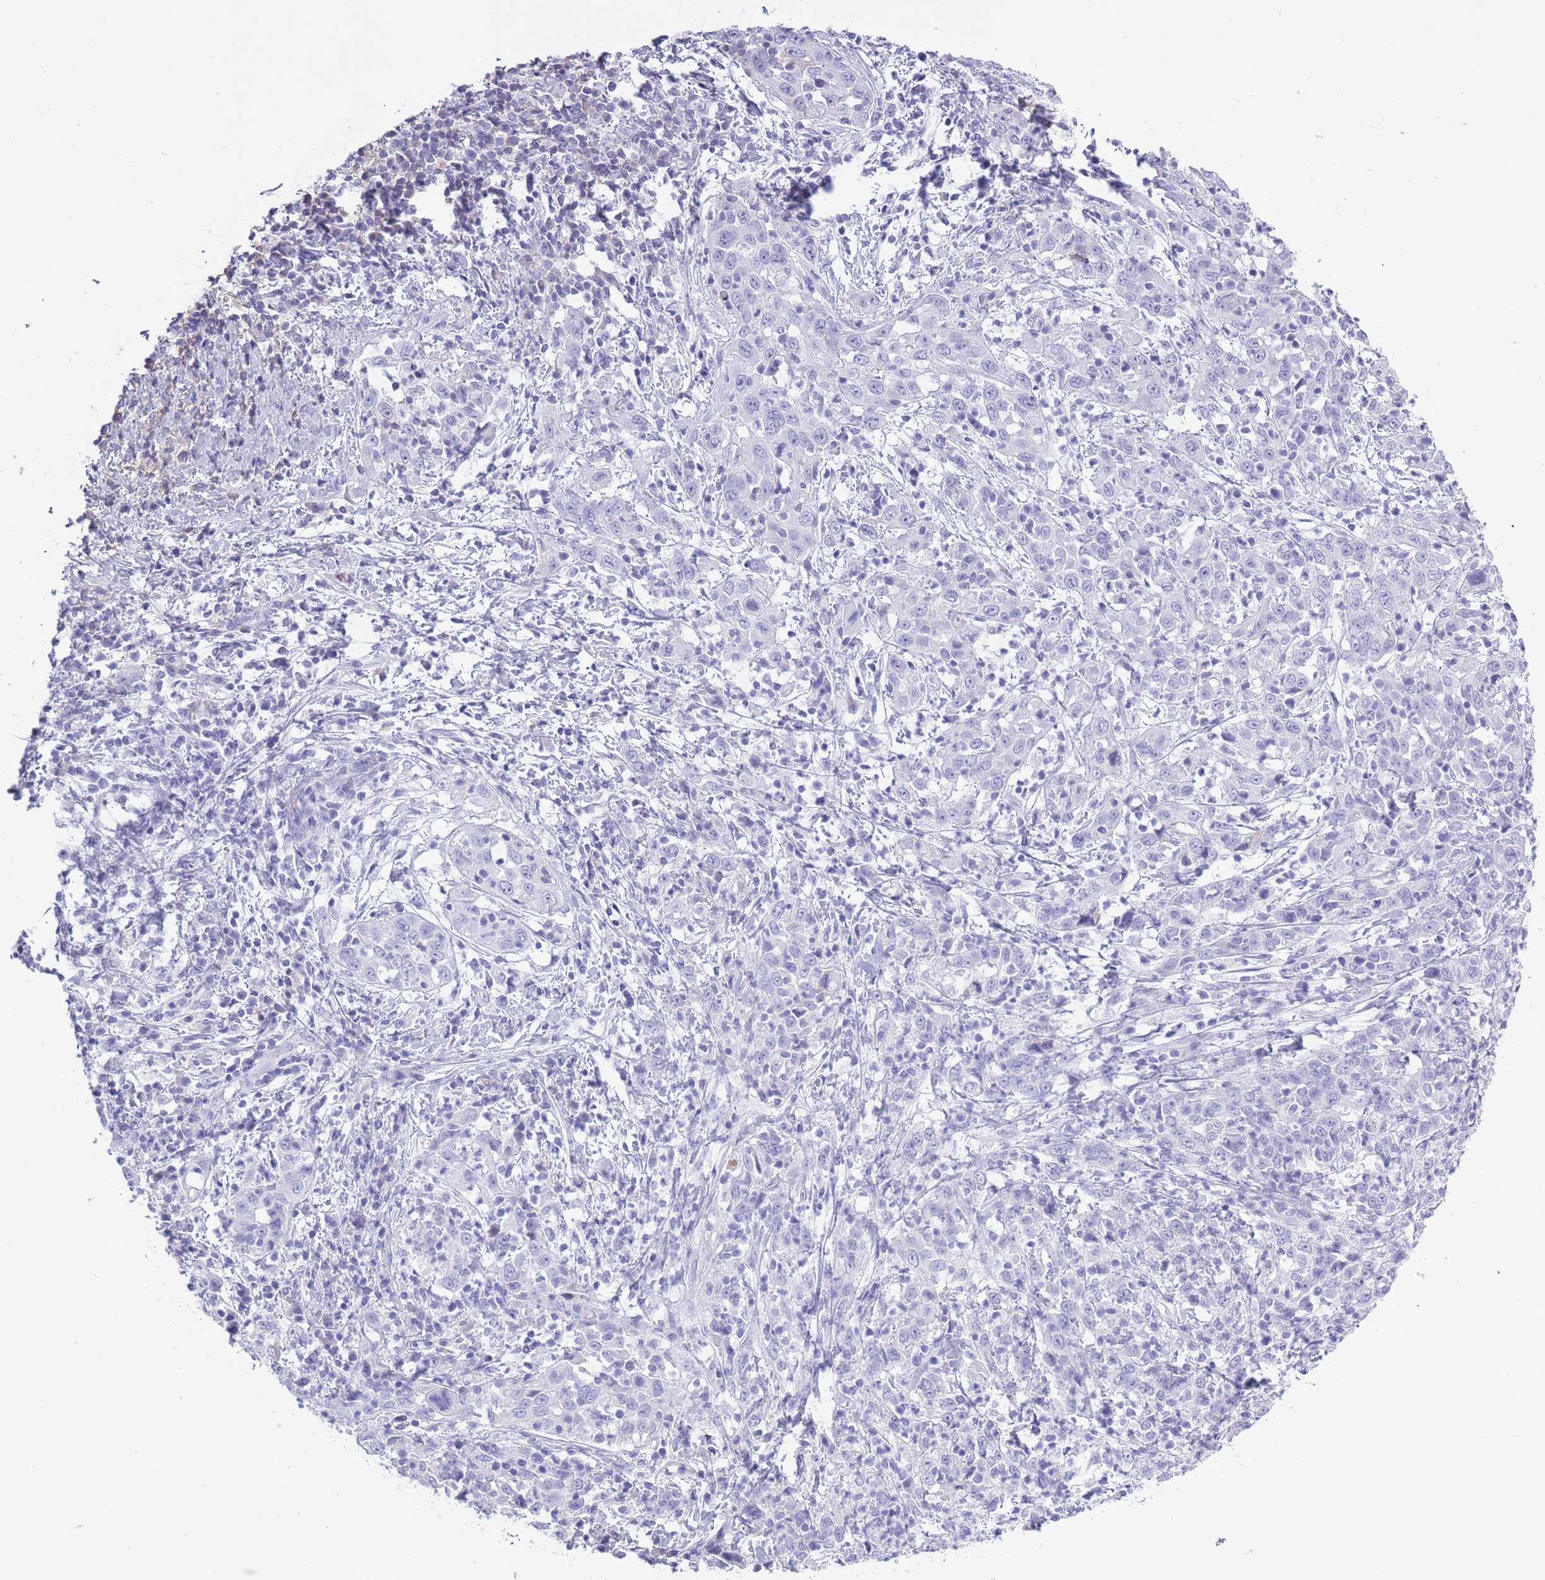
{"staining": {"intensity": "negative", "quantity": "none", "location": "none"}, "tissue": "cervical cancer", "cell_type": "Tumor cells", "image_type": "cancer", "snomed": [{"axis": "morphology", "description": "Squamous cell carcinoma, NOS"}, {"axis": "topography", "description": "Cervix"}], "caption": "Immunohistochemistry (IHC) micrograph of neoplastic tissue: human squamous cell carcinoma (cervical) stained with DAB (3,3'-diaminobenzidine) reveals no significant protein expression in tumor cells. (IHC, brightfield microscopy, high magnification).", "gene": "AP3S2", "patient": {"sex": "female", "age": 46}}